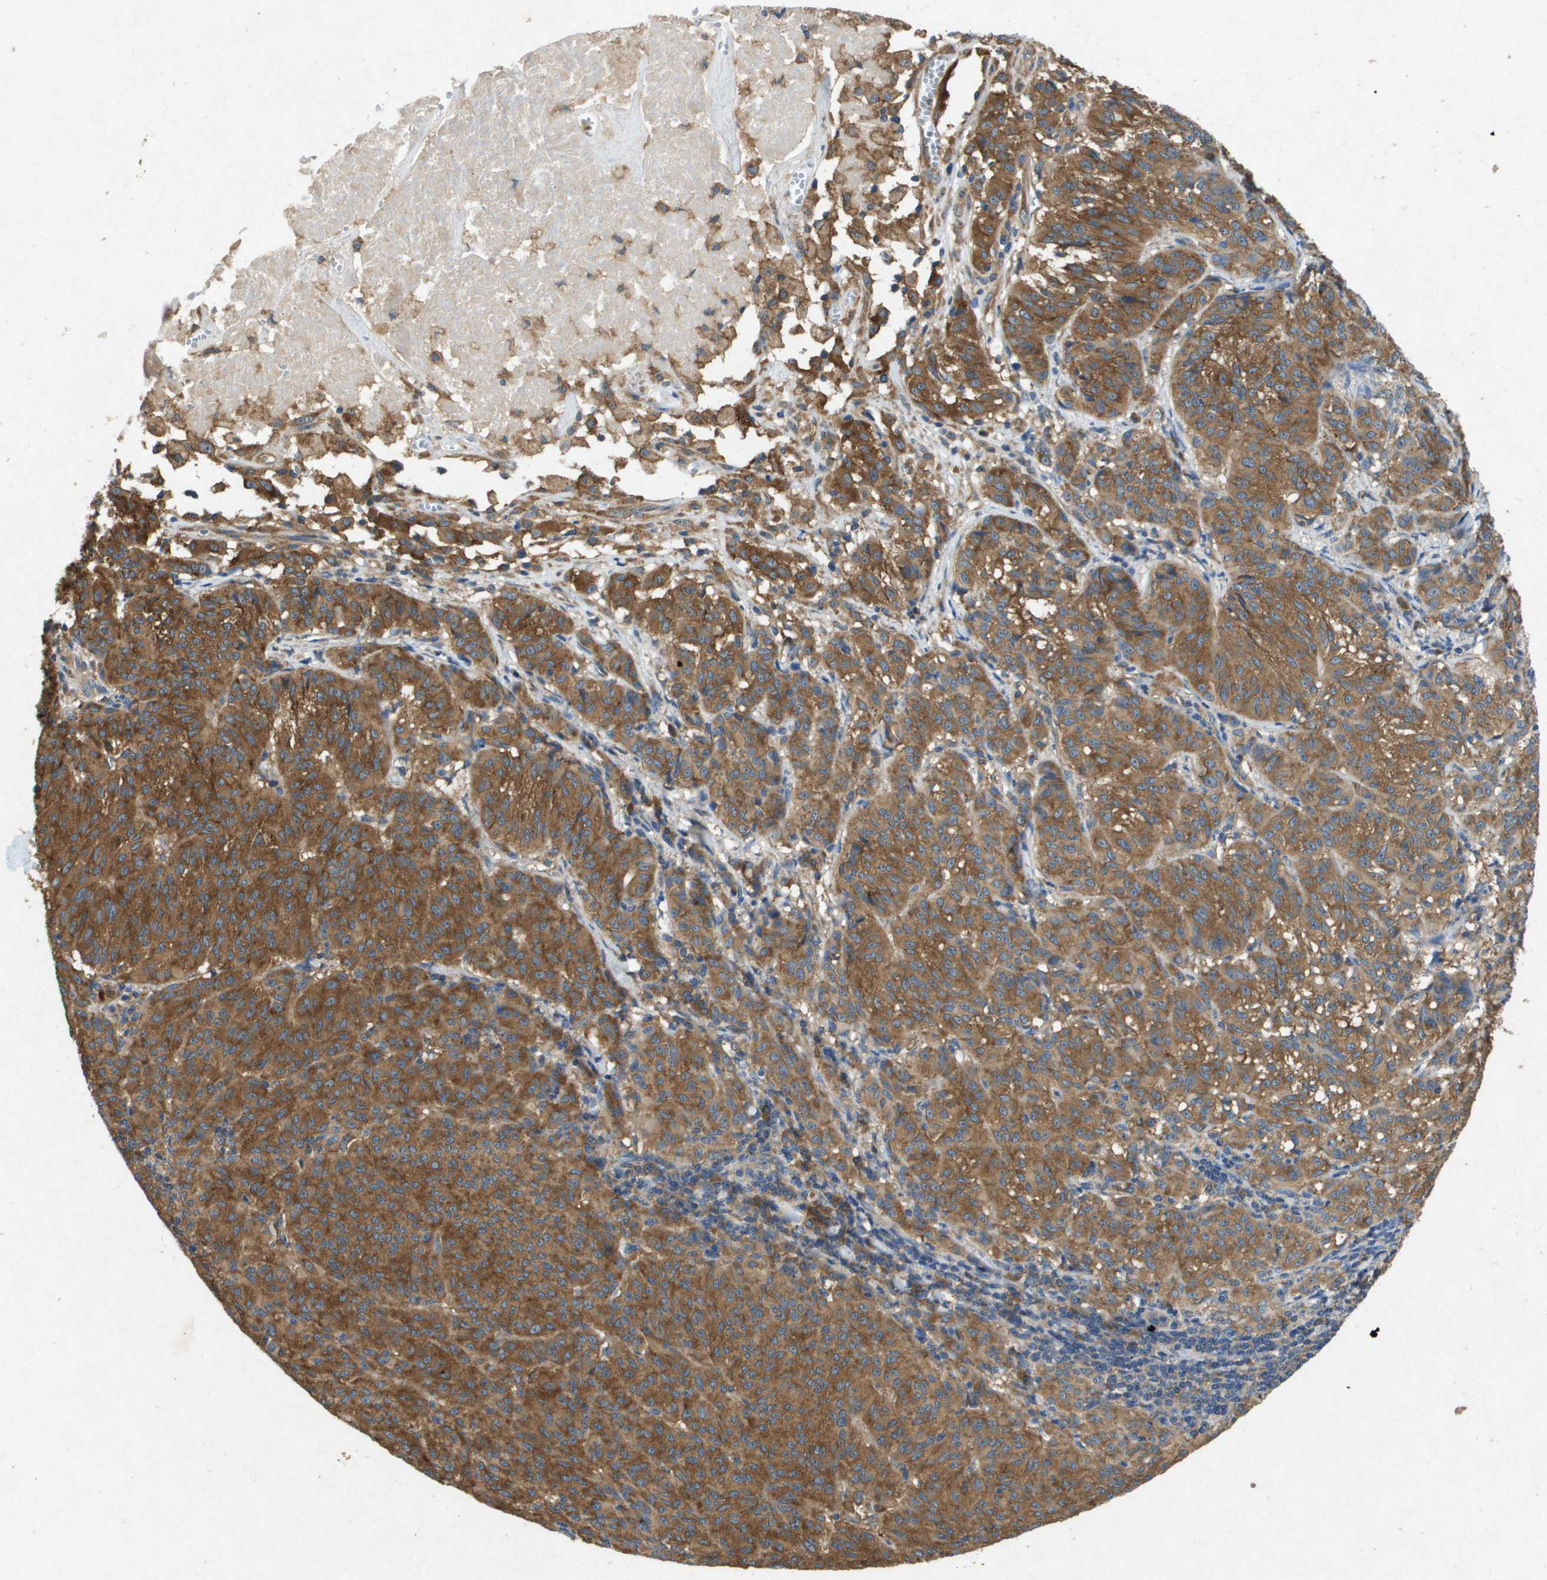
{"staining": {"intensity": "moderate", "quantity": ">75%", "location": "cytoplasmic/membranous"}, "tissue": "melanoma", "cell_type": "Tumor cells", "image_type": "cancer", "snomed": [{"axis": "morphology", "description": "Malignant melanoma, NOS"}, {"axis": "topography", "description": "Skin"}], "caption": "Brown immunohistochemical staining in malignant melanoma demonstrates moderate cytoplasmic/membranous positivity in approximately >75% of tumor cells.", "gene": "PTPRT", "patient": {"sex": "female", "age": 72}}